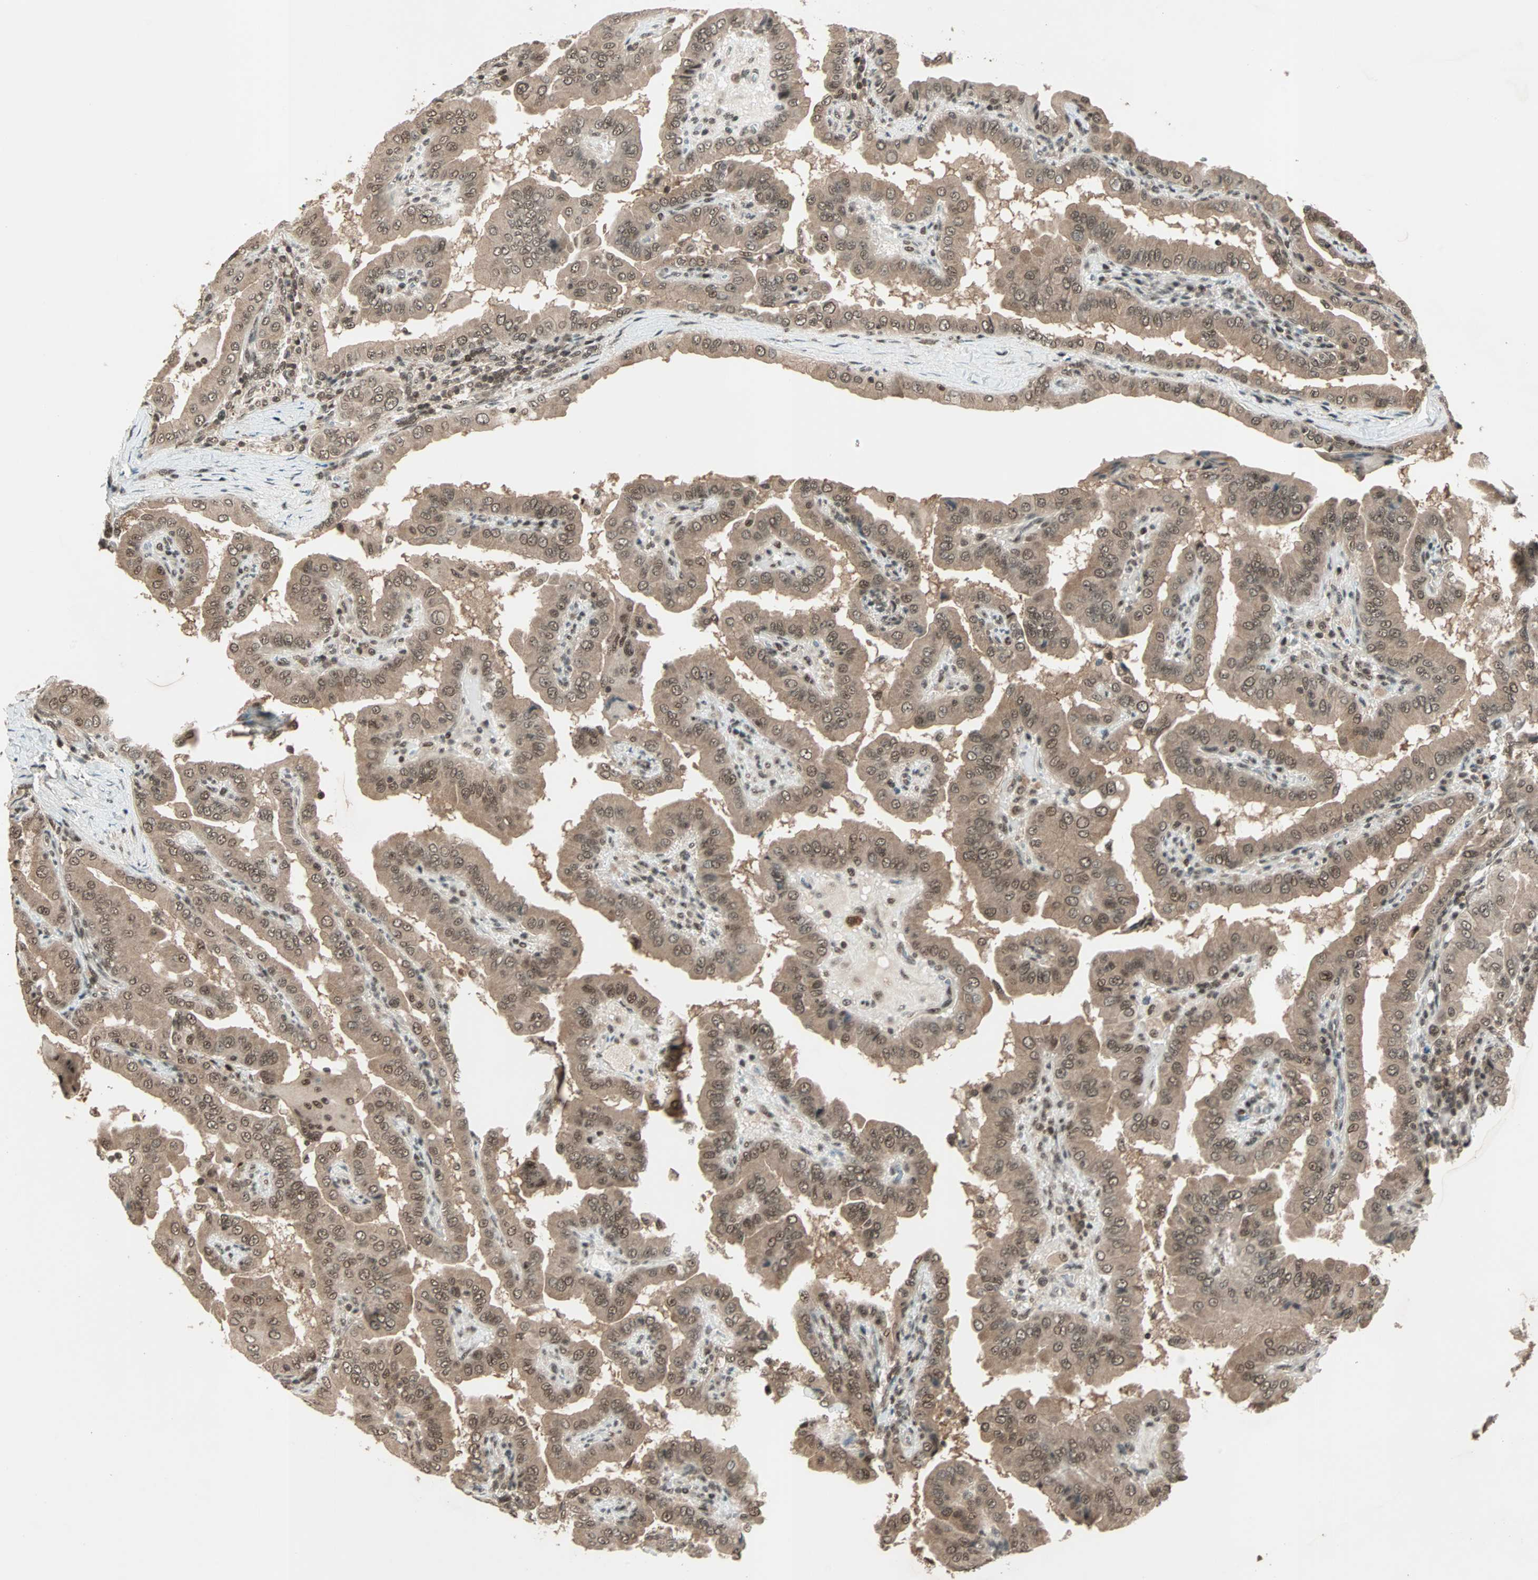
{"staining": {"intensity": "moderate", "quantity": ">75%", "location": "cytoplasmic/membranous"}, "tissue": "thyroid cancer", "cell_type": "Tumor cells", "image_type": "cancer", "snomed": [{"axis": "morphology", "description": "Papillary adenocarcinoma, NOS"}, {"axis": "topography", "description": "Thyroid gland"}], "caption": "Protein analysis of papillary adenocarcinoma (thyroid) tissue shows moderate cytoplasmic/membranous expression in about >75% of tumor cells. The protein is shown in brown color, while the nuclei are stained blue.", "gene": "ZNF44", "patient": {"sex": "male", "age": 33}}